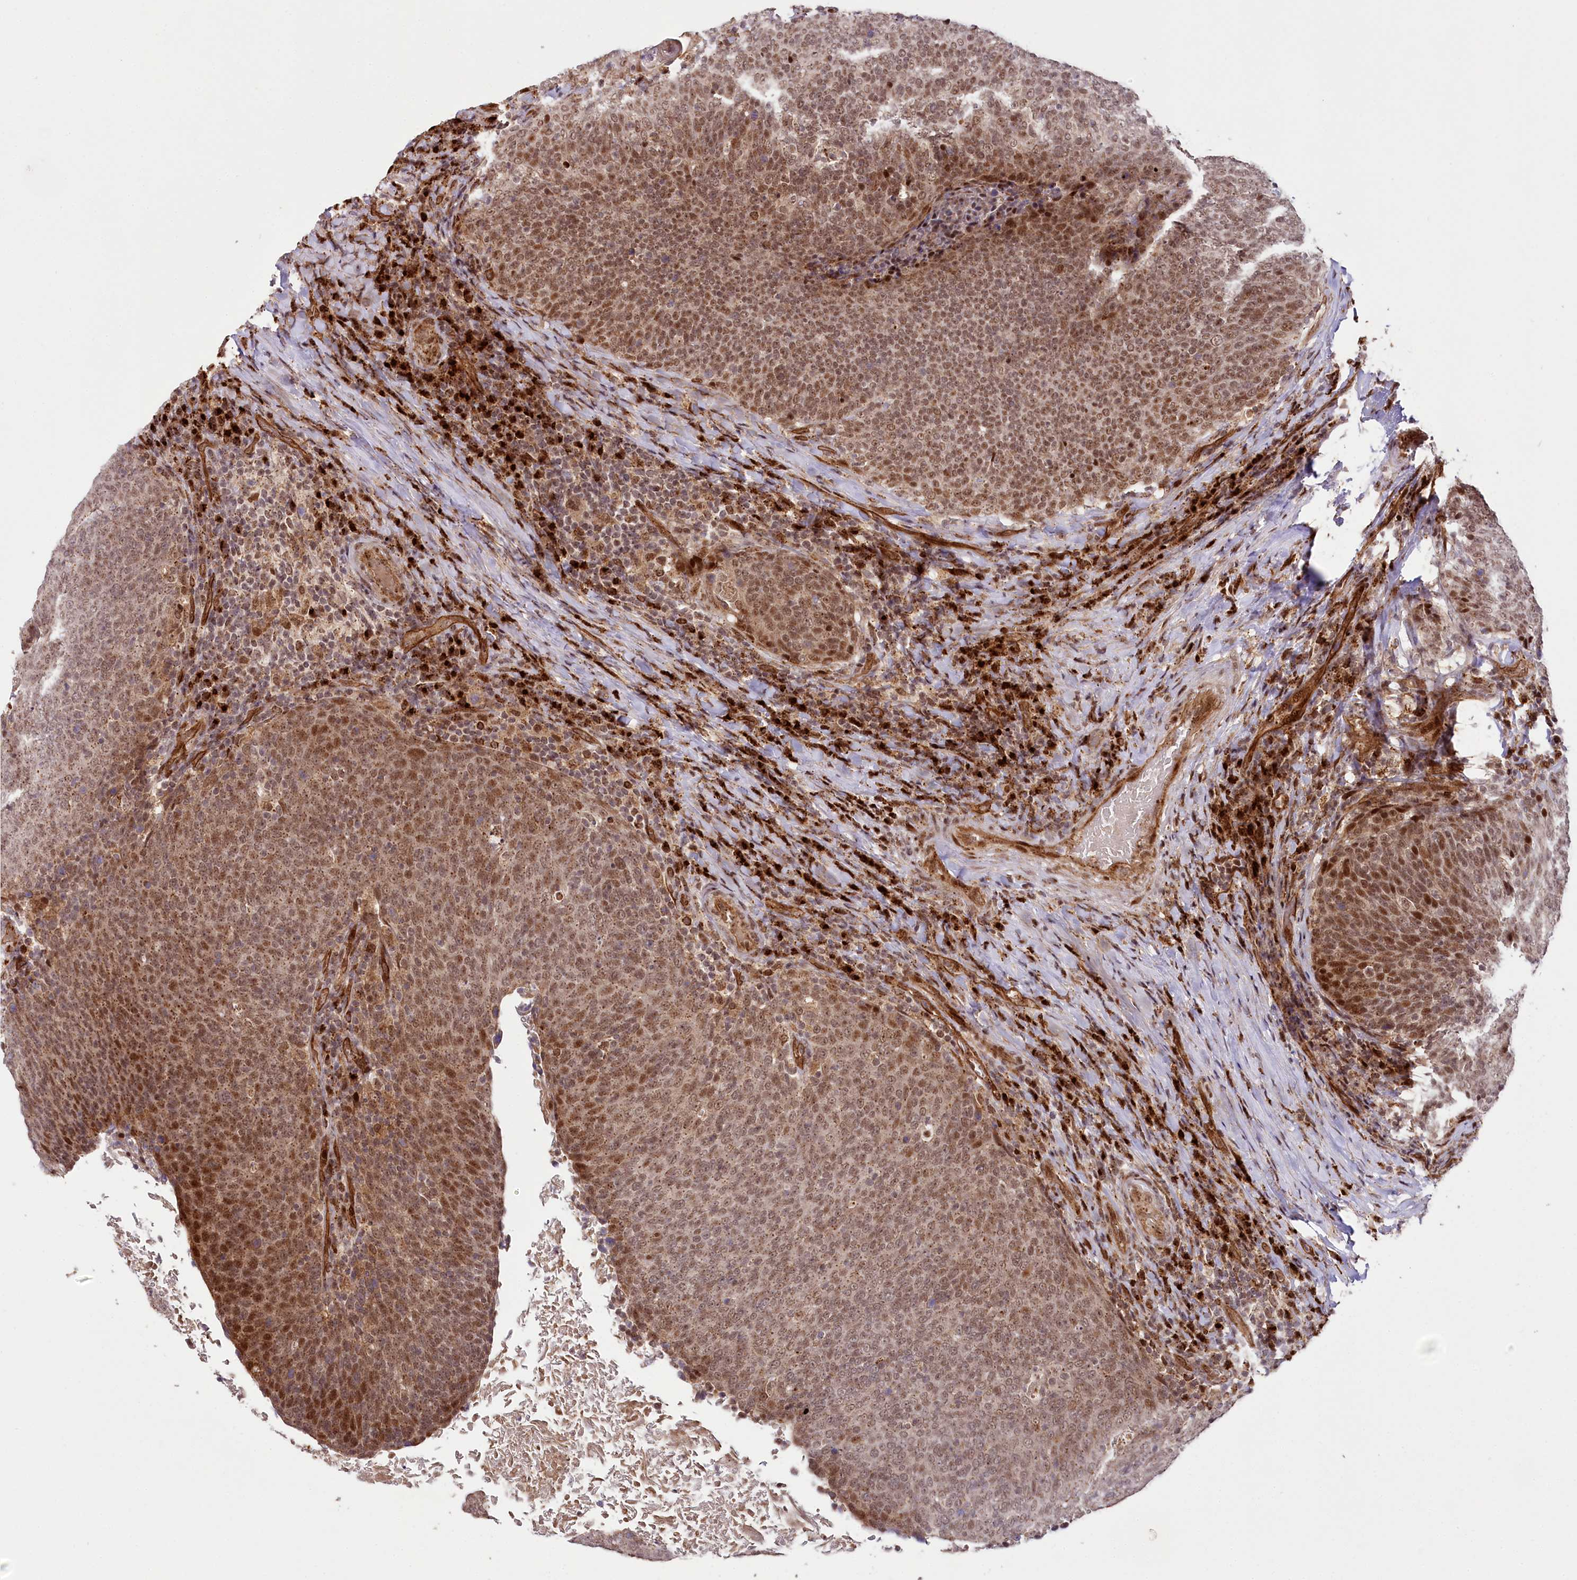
{"staining": {"intensity": "moderate", "quantity": ">75%", "location": "nuclear"}, "tissue": "head and neck cancer", "cell_type": "Tumor cells", "image_type": "cancer", "snomed": [{"axis": "morphology", "description": "Squamous cell carcinoma, NOS"}, {"axis": "morphology", "description": "Squamous cell carcinoma, metastatic, NOS"}, {"axis": "topography", "description": "Lymph node"}, {"axis": "topography", "description": "Head-Neck"}], "caption": "Protein expression analysis of human head and neck cancer (squamous cell carcinoma) reveals moderate nuclear positivity in about >75% of tumor cells.", "gene": "COPG1", "patient": {"sex": "male", "age": 62}}